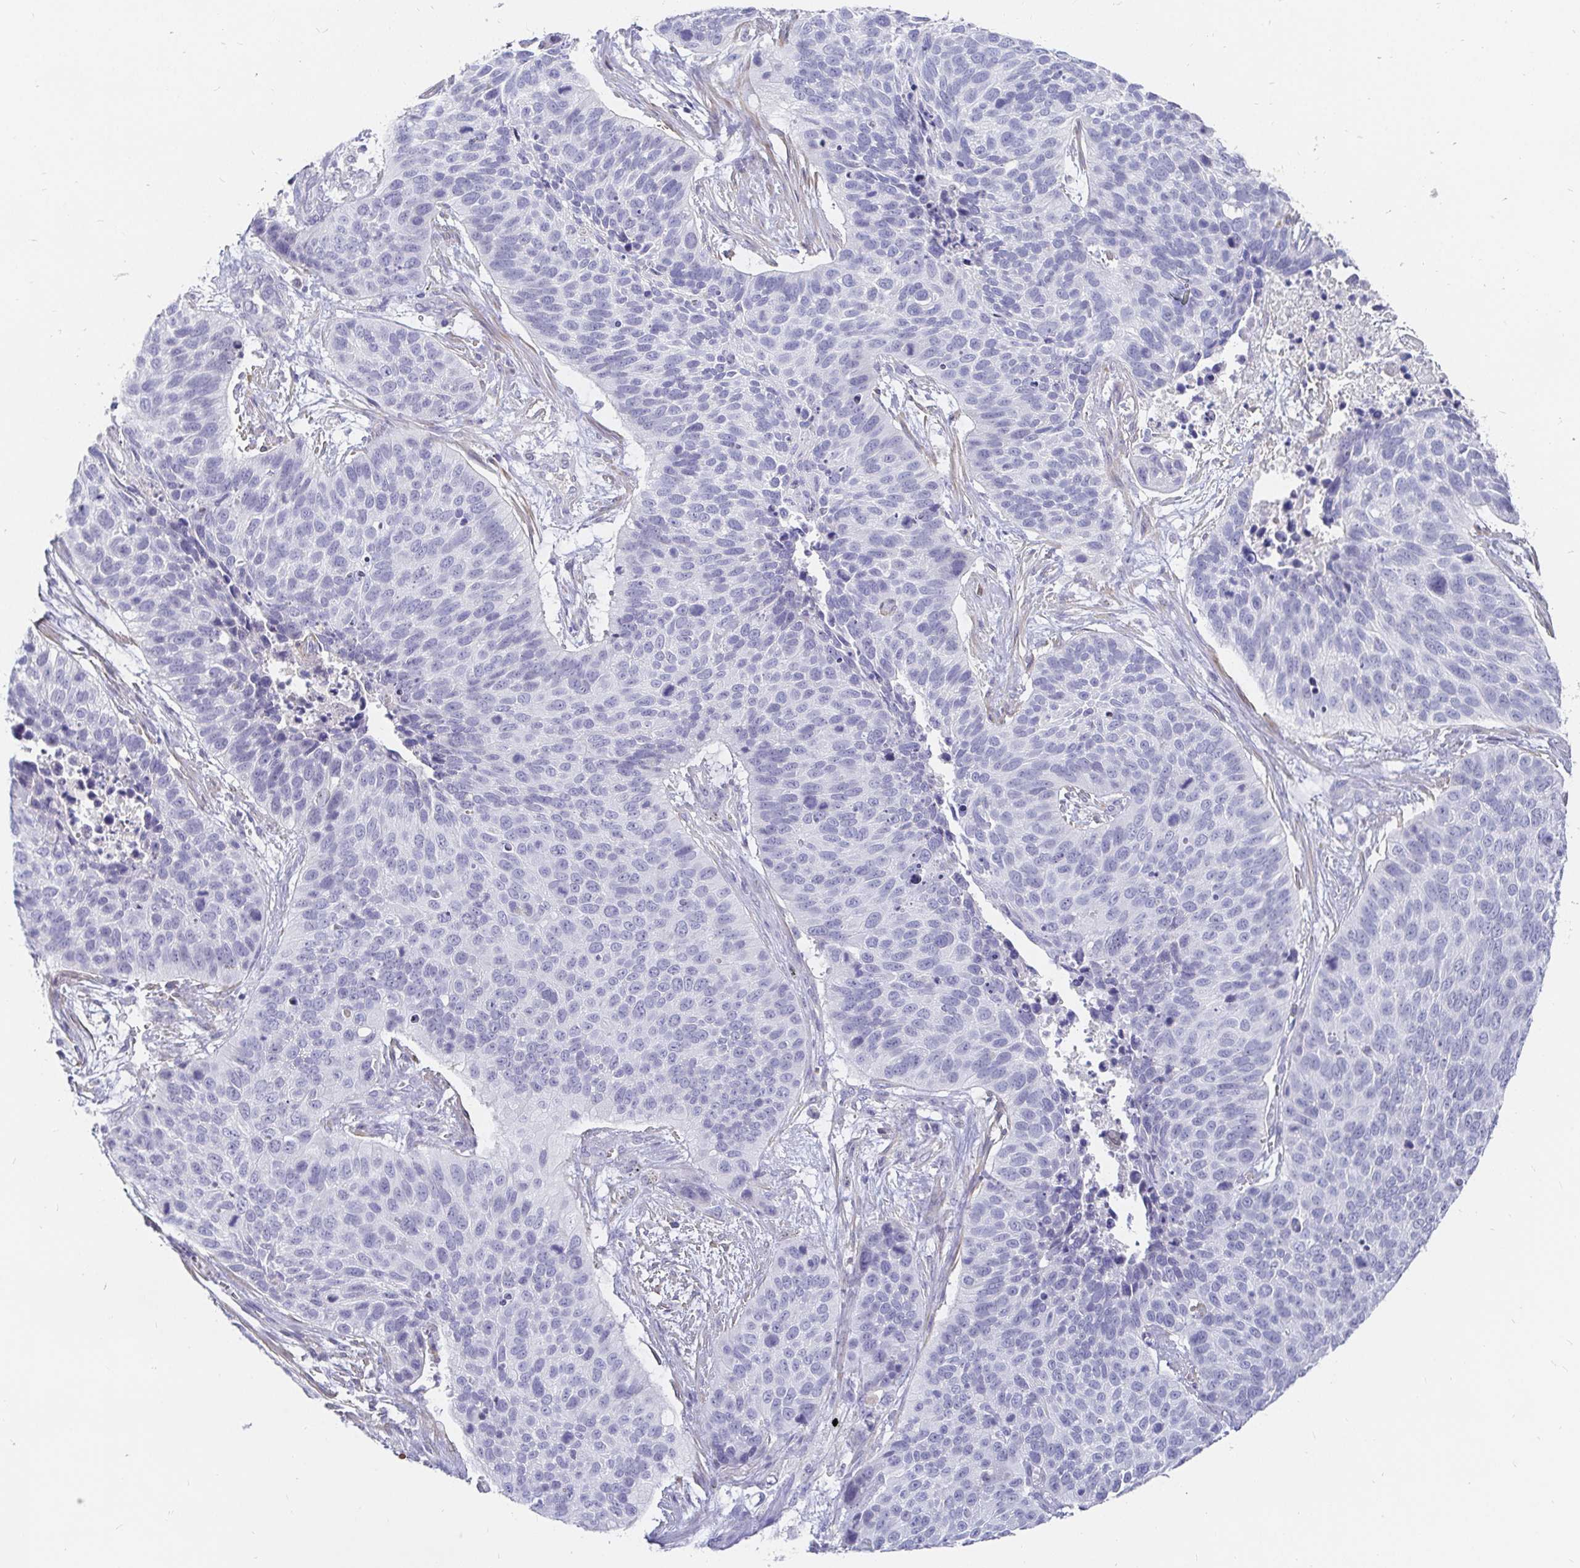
{"staining": {"intensity": "negative", "quantity": "none", "location": "none"}, "tissue": "lung cancer", "cell_type": "Tumor cells", "image_type": "cancer", "snomed": [{"axis": "morphology", "description": "Squamous cell carcinoma, NOS"}, {"axis": "topography", "description": "Lung"}], "caption": "High power microscopy image of an immunohistochemistry (IHC) photomicrograph of lung cancer (squamous cell carcinoma), revealing no significant expression in tumor cells. (Stains: DAB (3,3'-diaminobenzidine) IHC with hematoxylin counter stain, Microscopy: brightfield microscopy at high magnification).", "gene": "FGF21", "patient": {"sex": "male", "age": 62}}